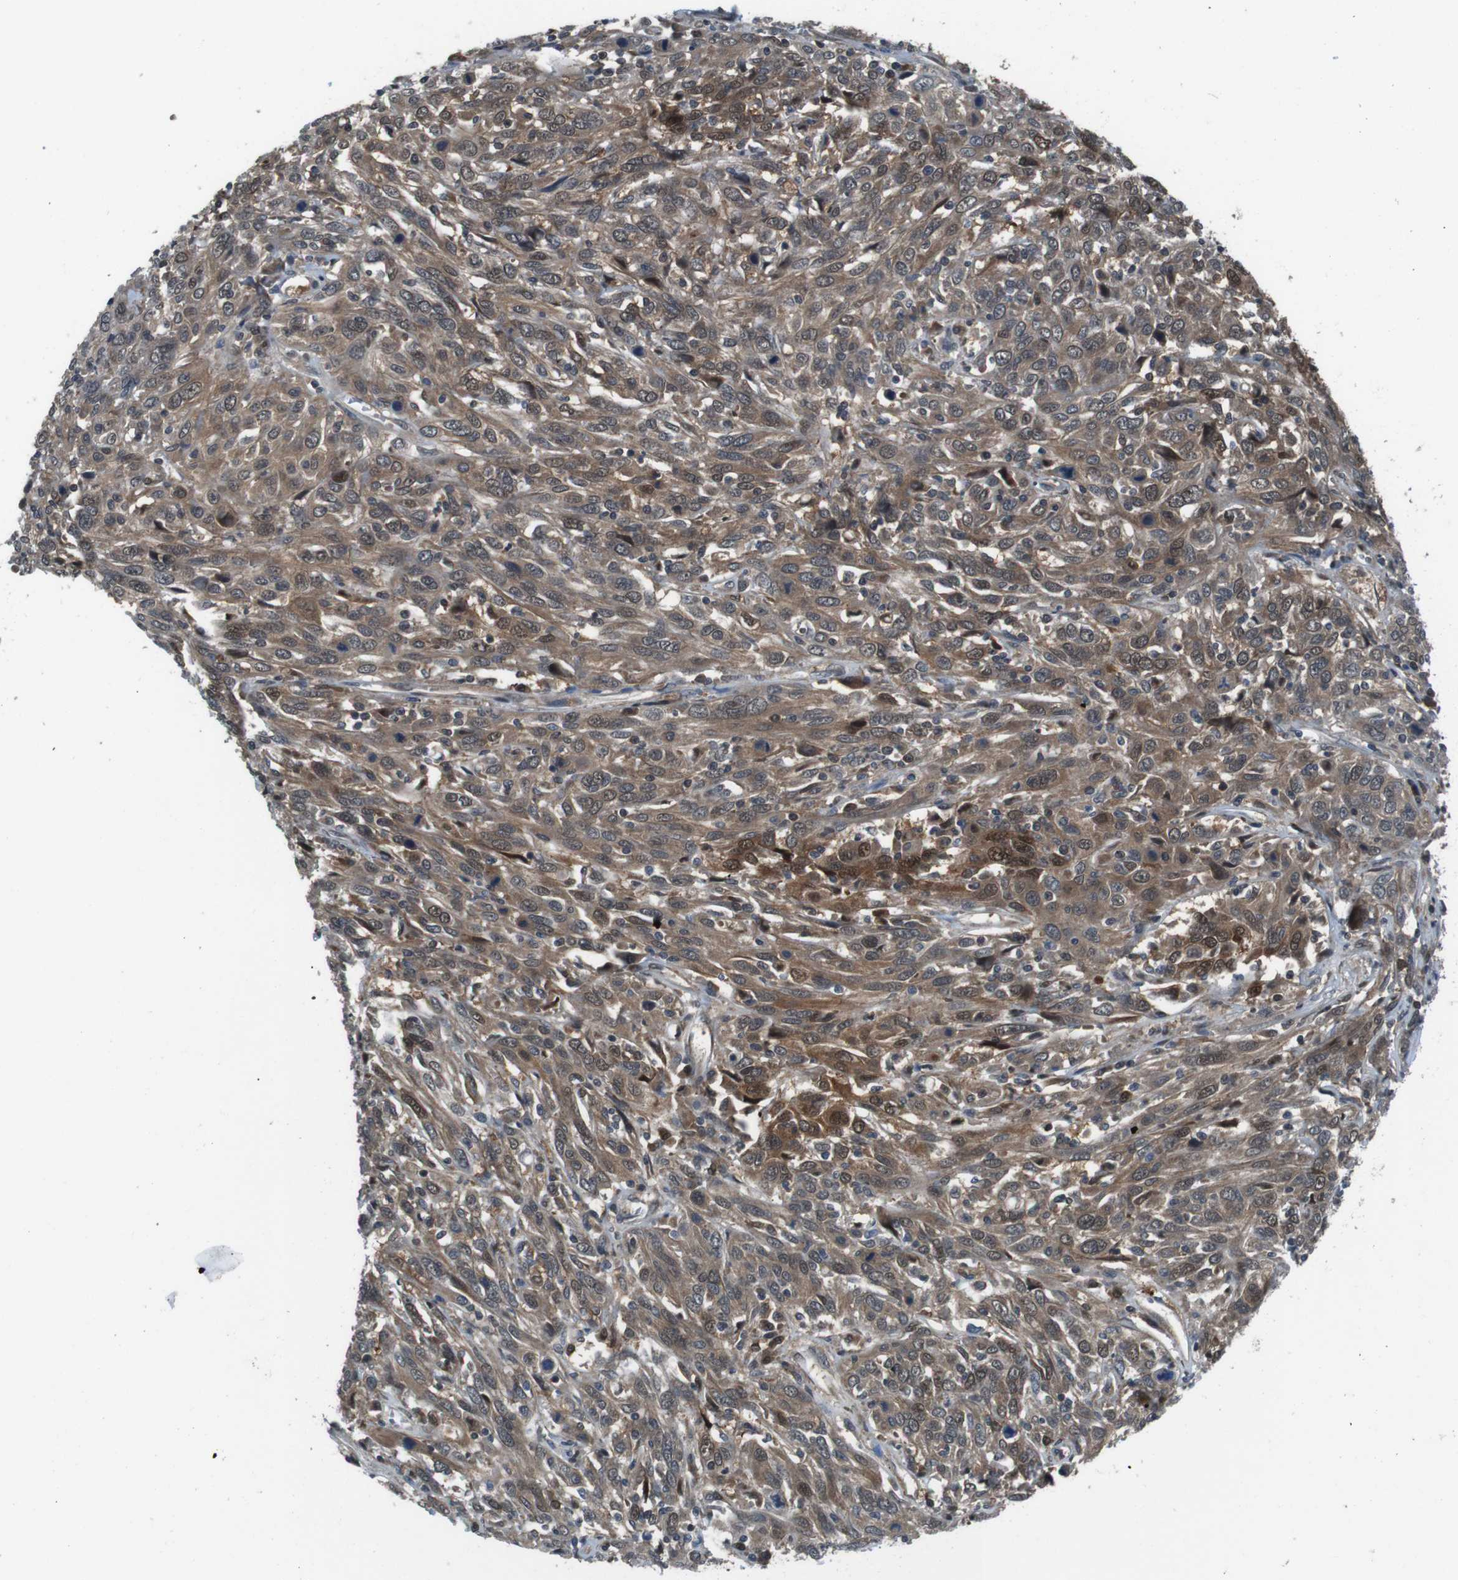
{"staining": {"intensity": "moderate", "quantity": ">75%", "location": "cytoplasmic/membranous"}, "tissue": "cervical cancer", "cell_type": "Tumor cells", "image_type": "cancer", "snomed": [{"axis": "morphology", "description": "Squamous cell carcinoma, NOS"}, {"axis": "topography", "description": "Cervix"}], "caption": "Squamous cell carcinoma (cervical) was stained to show a protein in brown. There is medium levels of moderate cytoplasmic/membranous staining in about >75% of tumor cells.", "gene": "LRP5", "patient": {"sex": "female", "age": 46}}